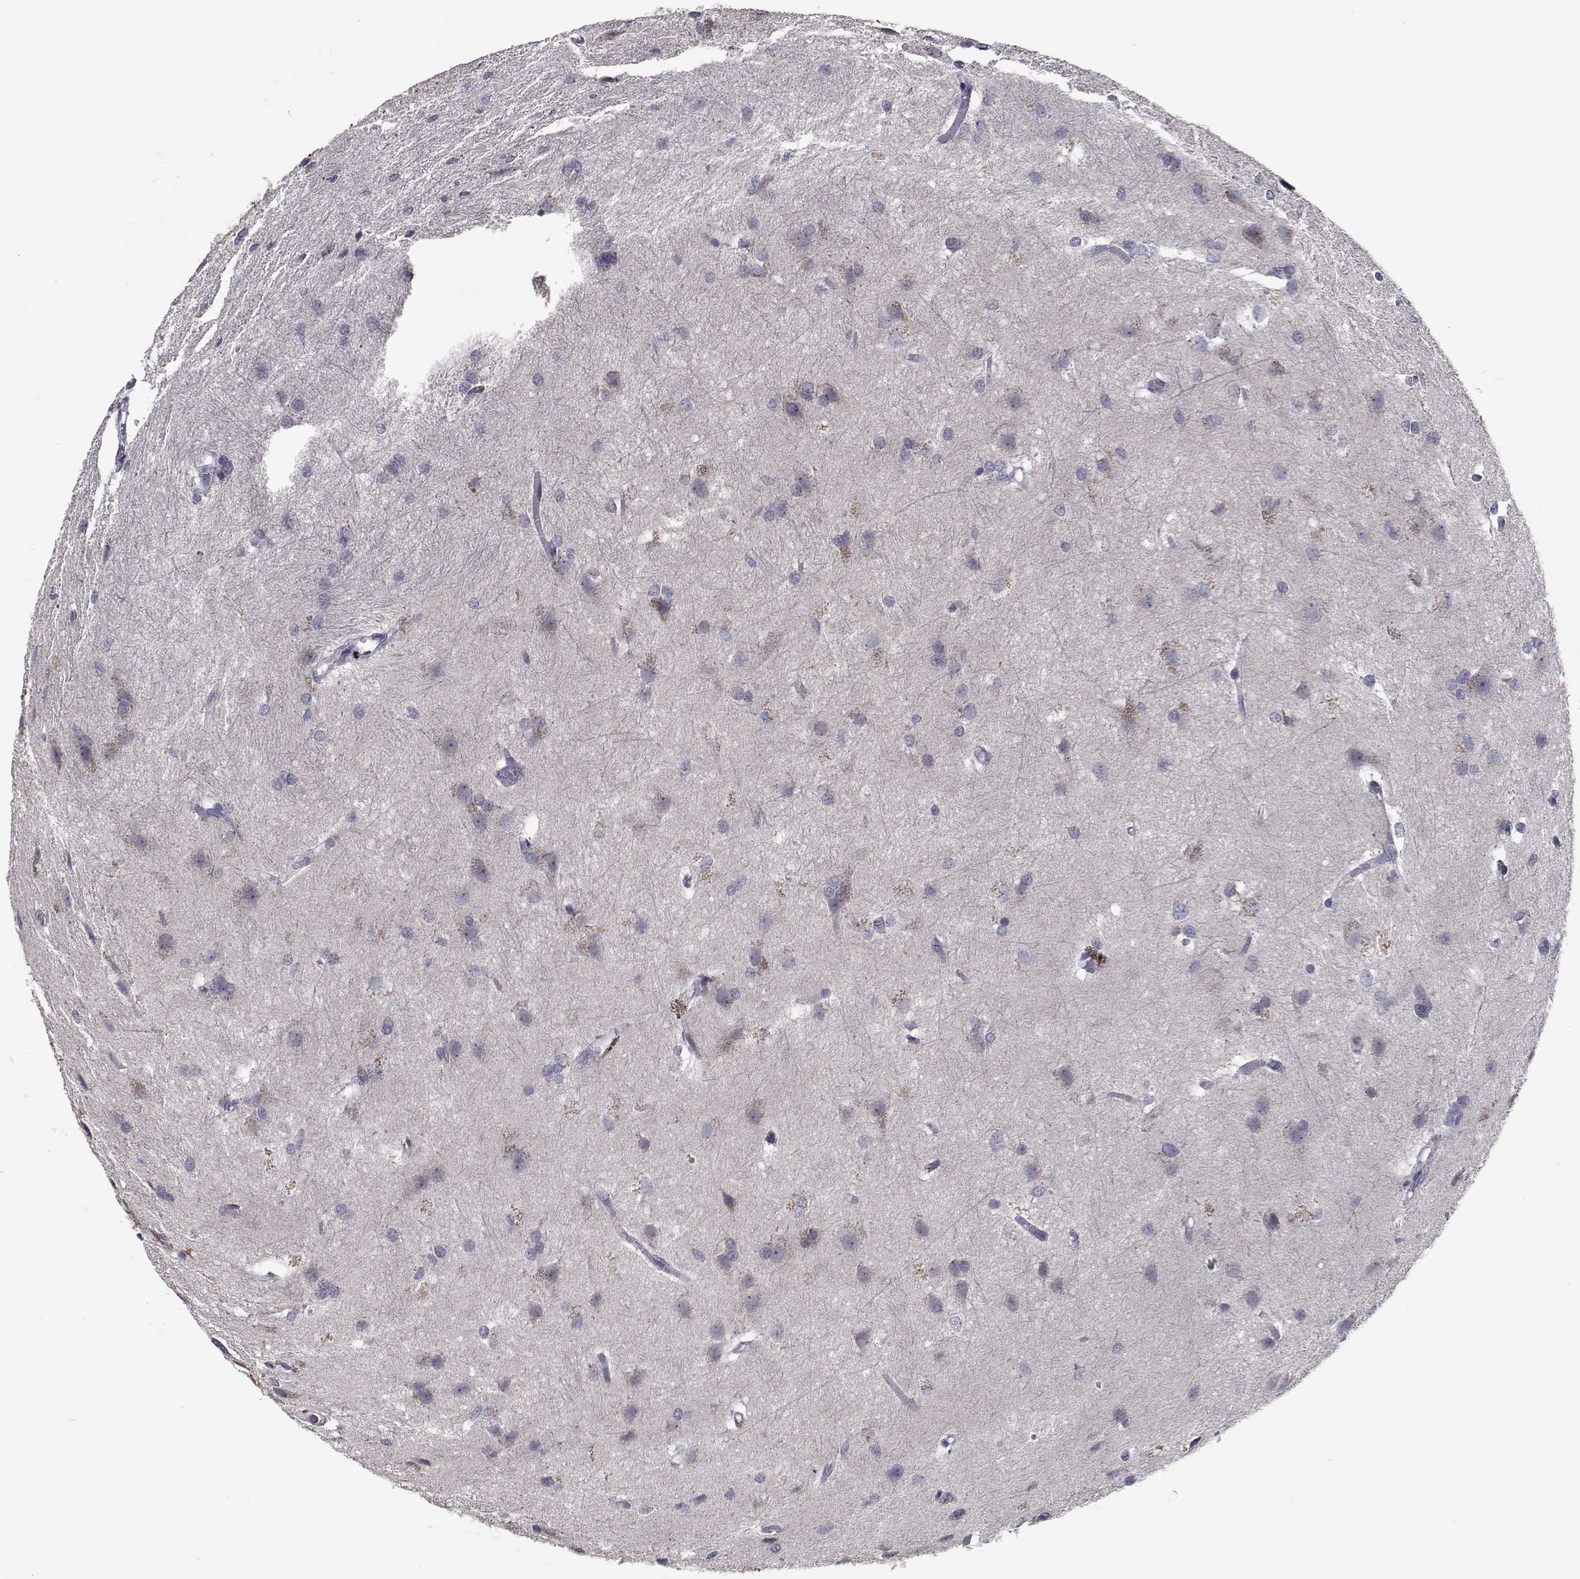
{"staining": {"intensity": "negative", "quantity": "none", "location": "none"}, "tissue": "glioma", "cell_type": "Tumor cells", "image_type": "cancer", "snomed": [{"axis": "morphology", "description": "Glioma, malignant, High grade"}, {"axis": "topography", "description": "Brain"}], "caption": "Immunohistochemistry (IHC) image of human glioma stained for a protein (brown), which displays no expression in tumor cells.", "gene": "RBPJL", "patient": {"sex": "male", "age": 68}}